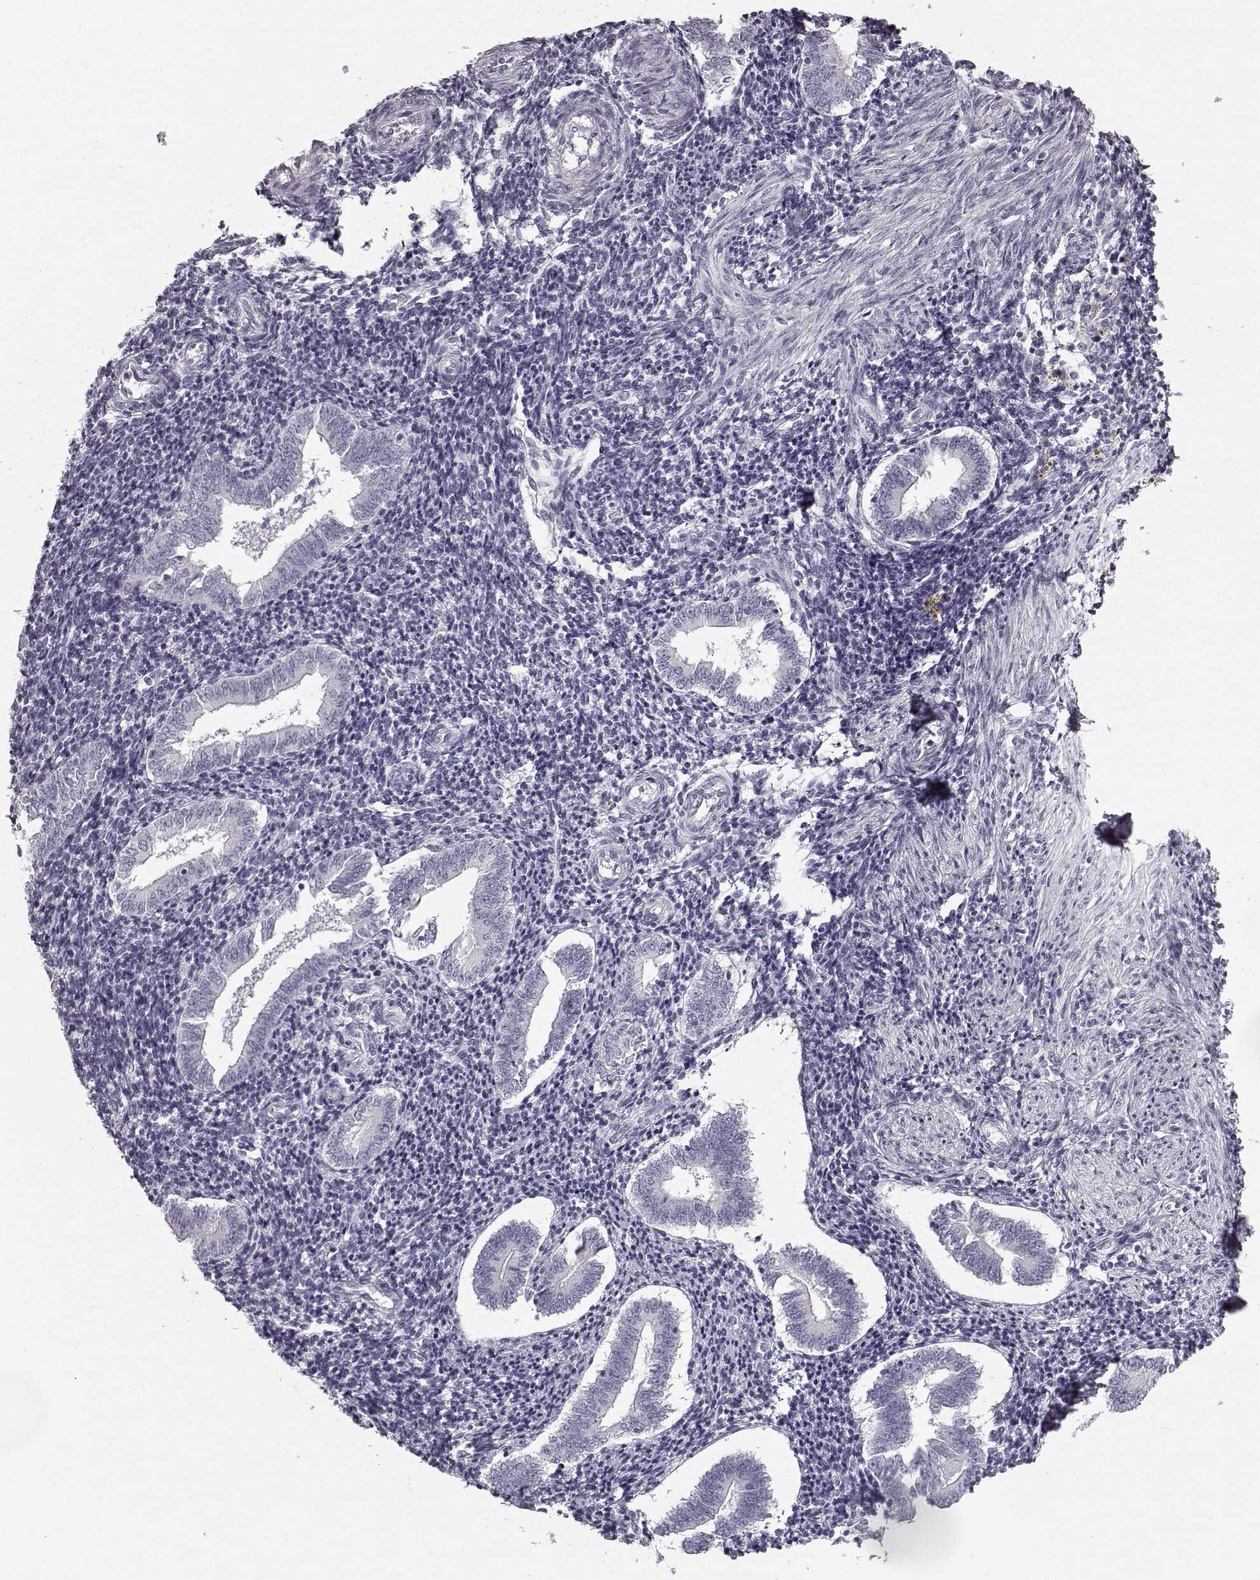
{"staining": {"intensity": "negative", "quantity": "none", "location": "none"}, "tissue": "endometrium", "cell_type": "Cells in endometrial stroma", "image_type": "normal", "snomed": [{"axis": "morphology", "description": "Normal tissue, NOS"}, {"axis": "topography", "description": "Endometrium"}], "caption": "The immunohistochemistry (IHC) micrograph has no significant positivity in cells in endometrial stroma of endometrium. (Stains: DAB immunohistochemistry (IHC) with hematoxylin counter stain, Microscopy: brightfield microscopy at high magnification).", "gene": "SEMG2", "patient": {"sex": "female", "age": 25}}